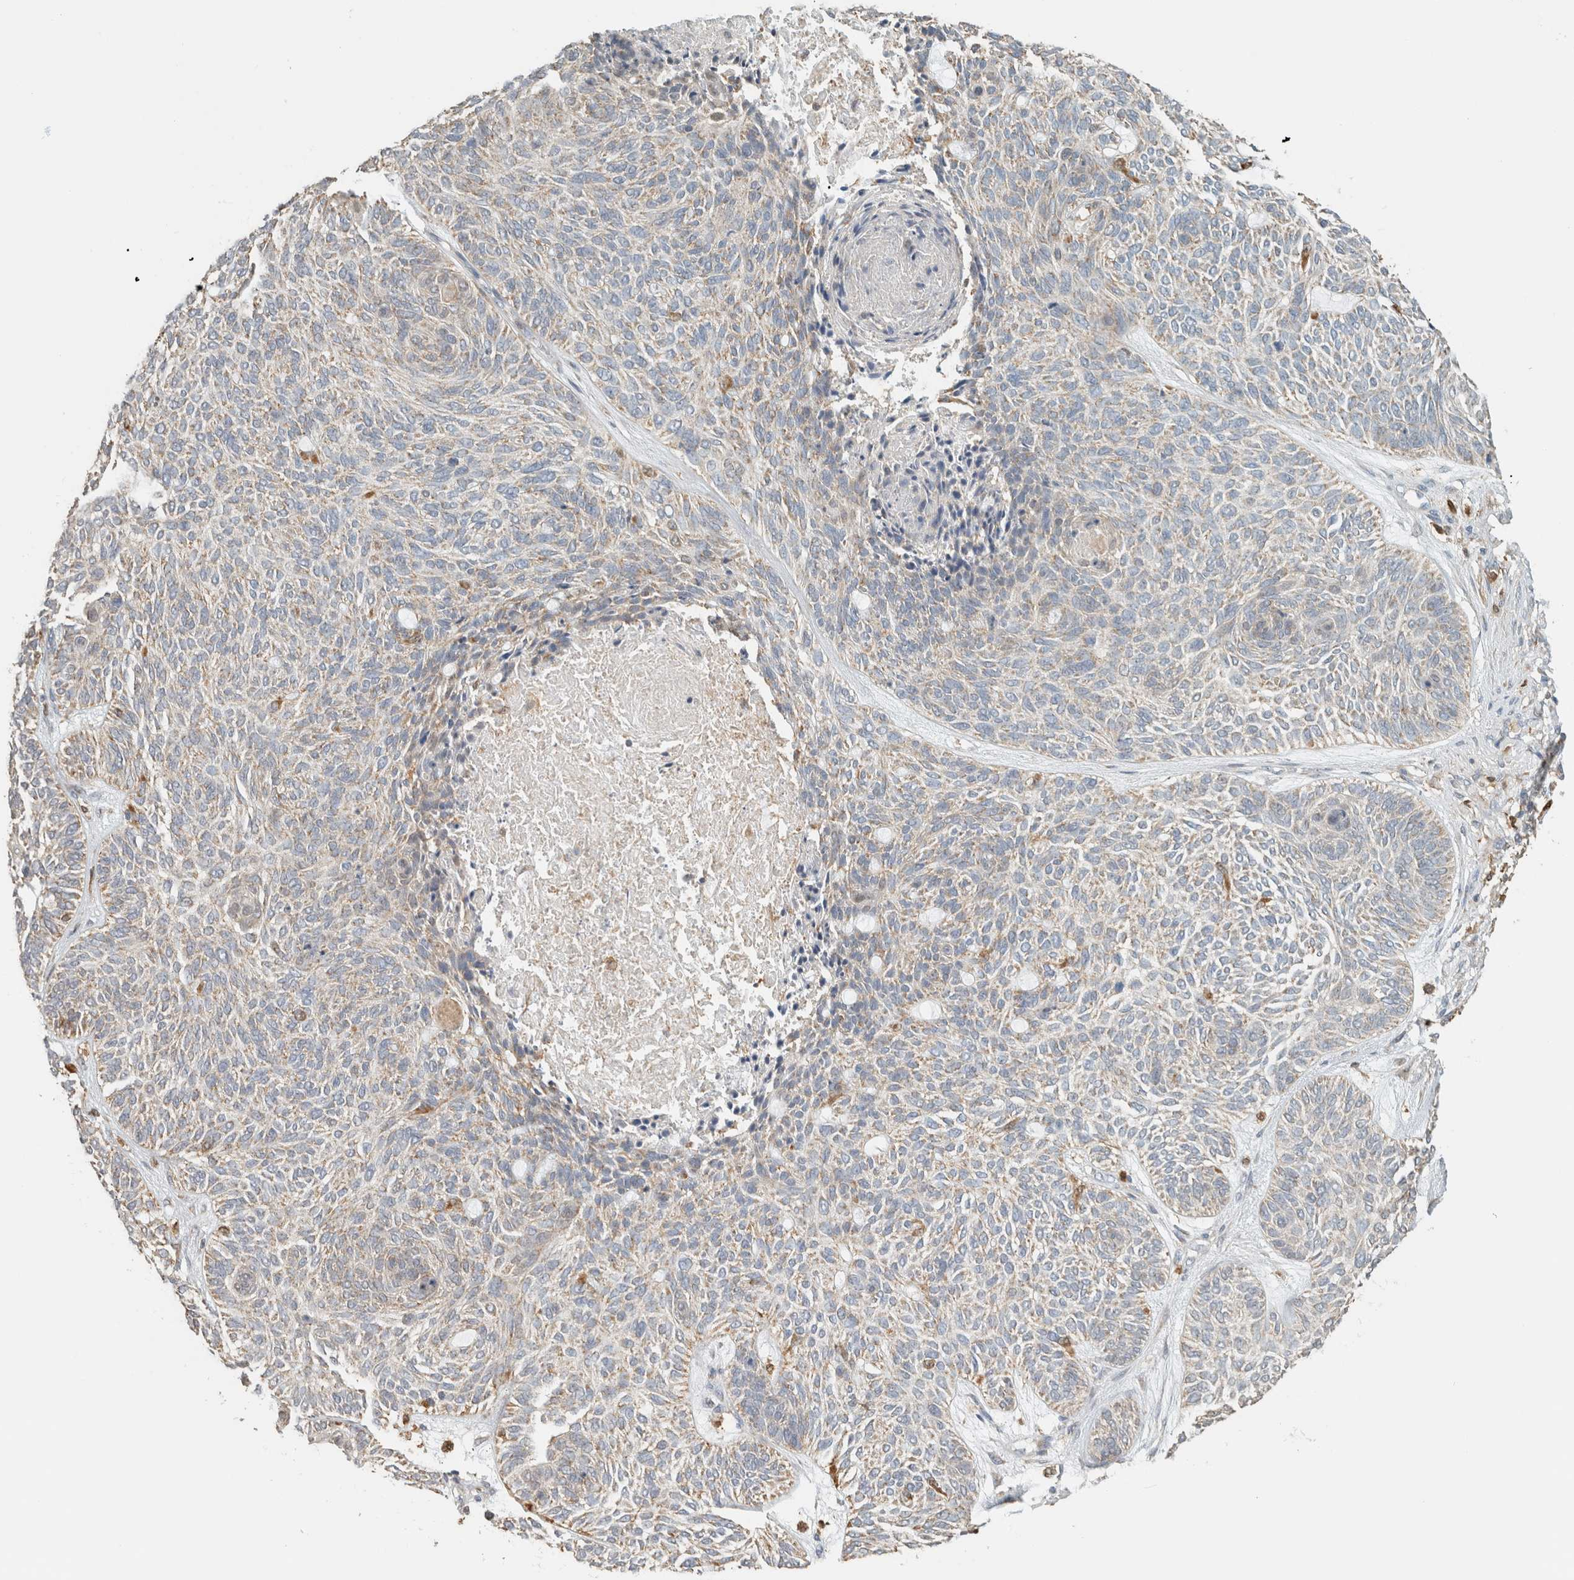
{"staining": {"intensity": "weak", "quantity": "<25%", "location": "cytoplasmic/membranous"}, "tissue": "skin cancer", "cell_type": "Tumor cells", "image_type": "cancer", "snomed": [{"axis": "morphology", "description": "Basal cell carcinoma"}, {"axis": "topography", "description": "Skin"}], "caption": "A photomicrograph of human basal cell carcinoma (skin) is negative for staining in tumor cells.", "gene": "CAPG", "patient": {"sex": "male", "age": 55}}